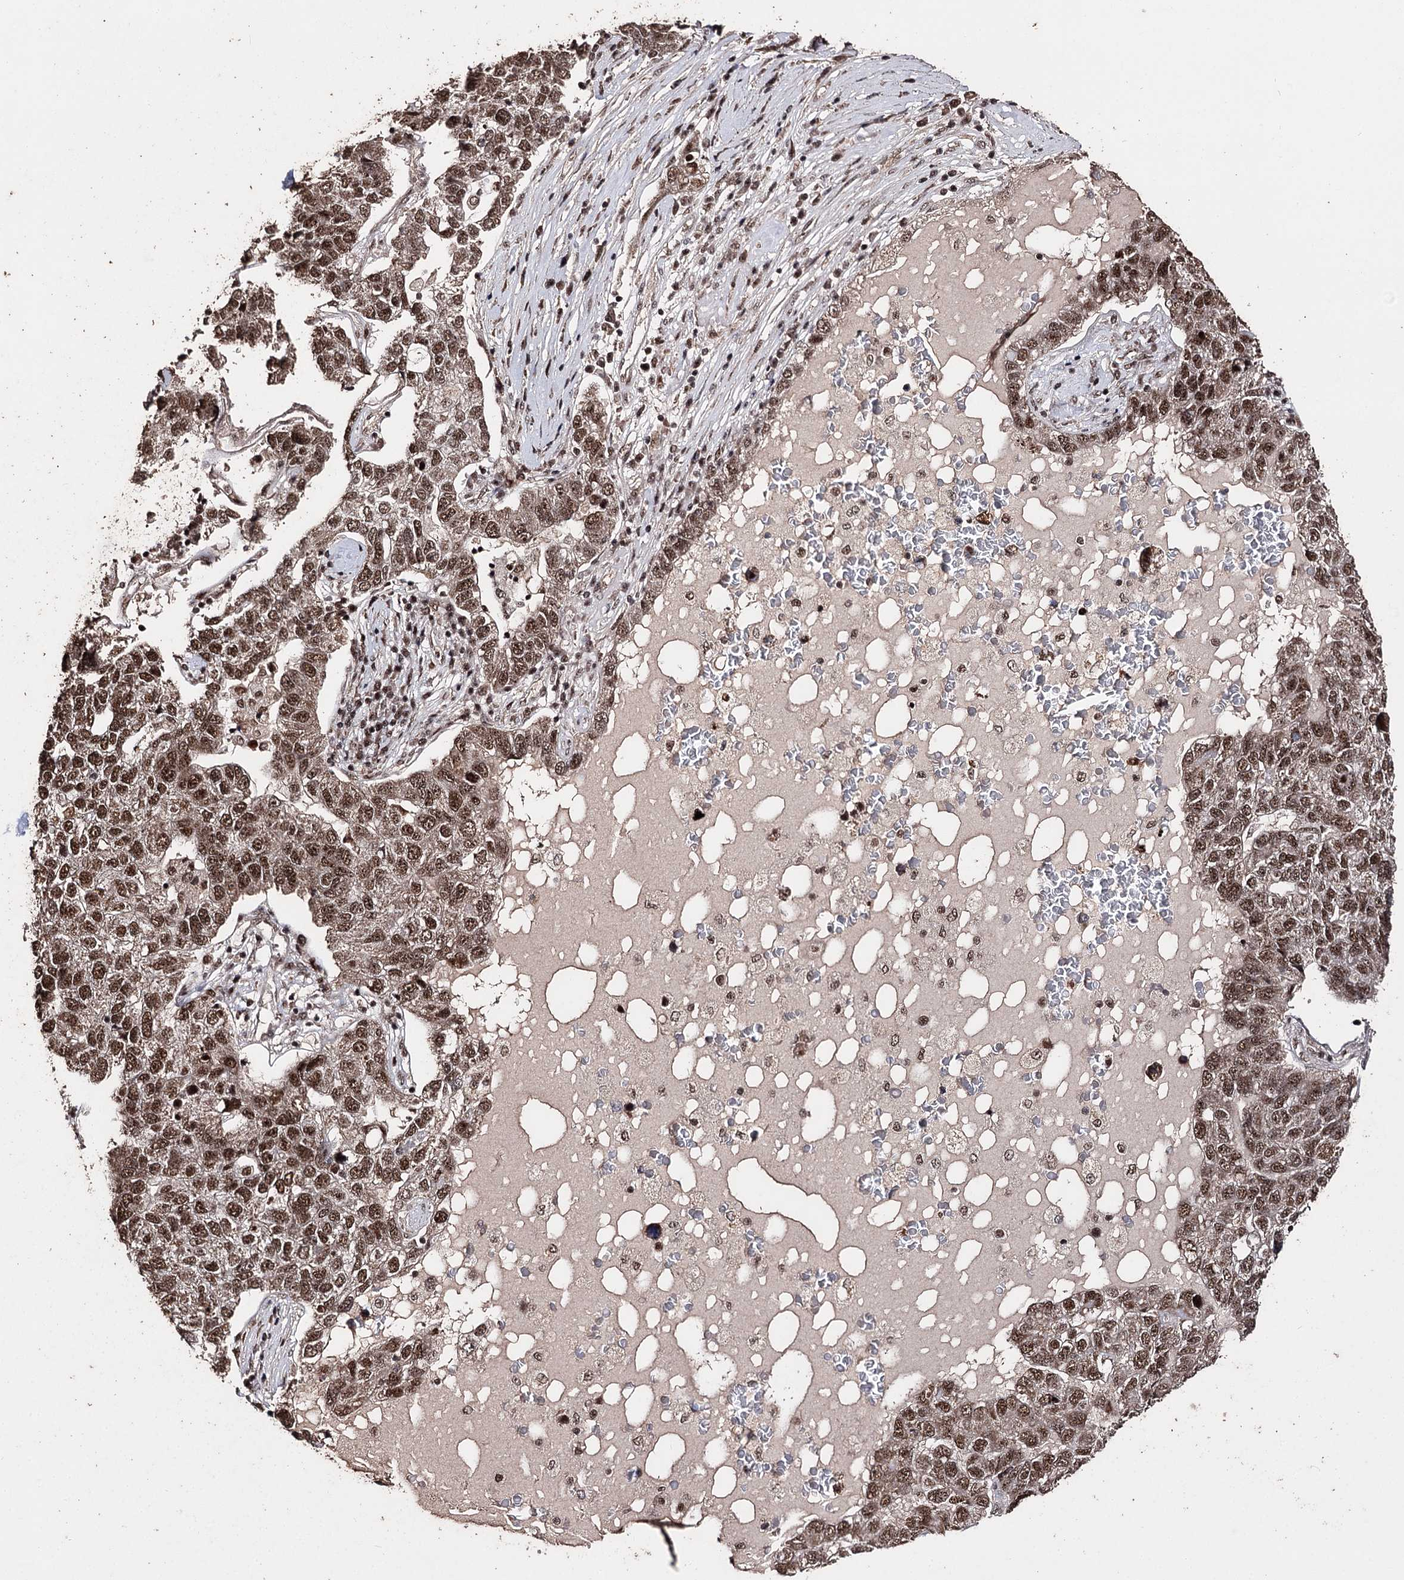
{"staining": {"intensity": "strong", "quantity": ">75%", "location": "nuclear"}, "tissue": "pancreatic cancer", "cell_type": "Tumor cells", "image_type": "cancer", "snomed": [{"axis": "morphology", "description": "Adenocarcinoma, NOS"}, {"axis": "topography", "description": "Pancreas"}], "caption": "Human adenocarcinoma (pancreatic) stained with a protein marker reveals strong staining in tumor cells.", "gene": "U2SURP", "patient": {"sex": "female", "age": 61}}